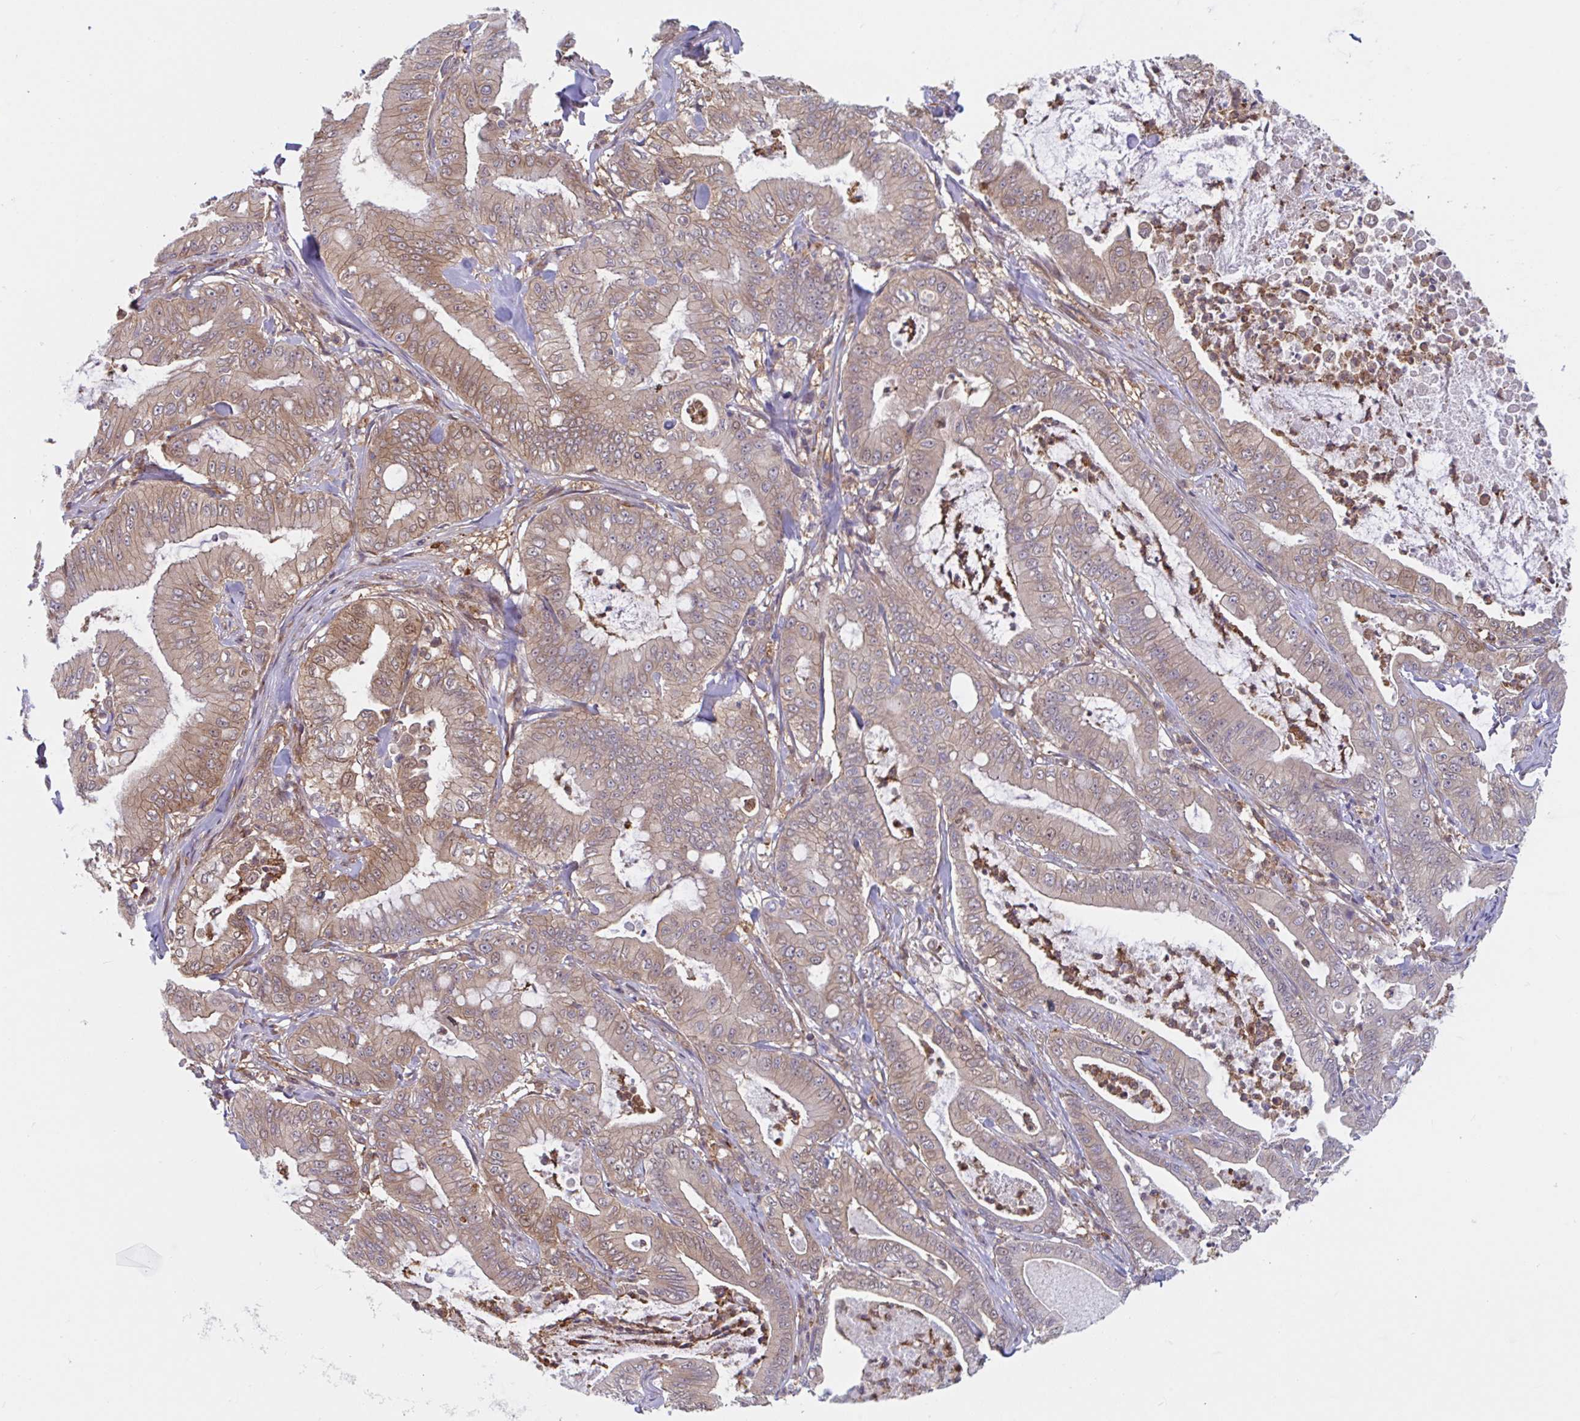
{"staining": {"intensity": "moderate", "quantity": "25%-75%", "location": "cytoplasmic/membranous,nuclear"}, "tissue": "pancreatic cancer", "cell_type": "Tumor cells", "image_type": "cancer", "snomed": [{"axis": "morphology", "description": "Adenocarcinoma, NOS"}, {"axis": "topography", "description": "Pancreas"}], "caption": "Immunohistochemistry (IHC) micrograph of human pancreatic cancer stained for a protein (brown), which shows medium levels of moderate cytoplasmic/membranous and nuclear positivity in approximately 25%-75% of tumor cells.", "gene": "LMNTD2", "patient": {"sex": "male", "age": 71}}